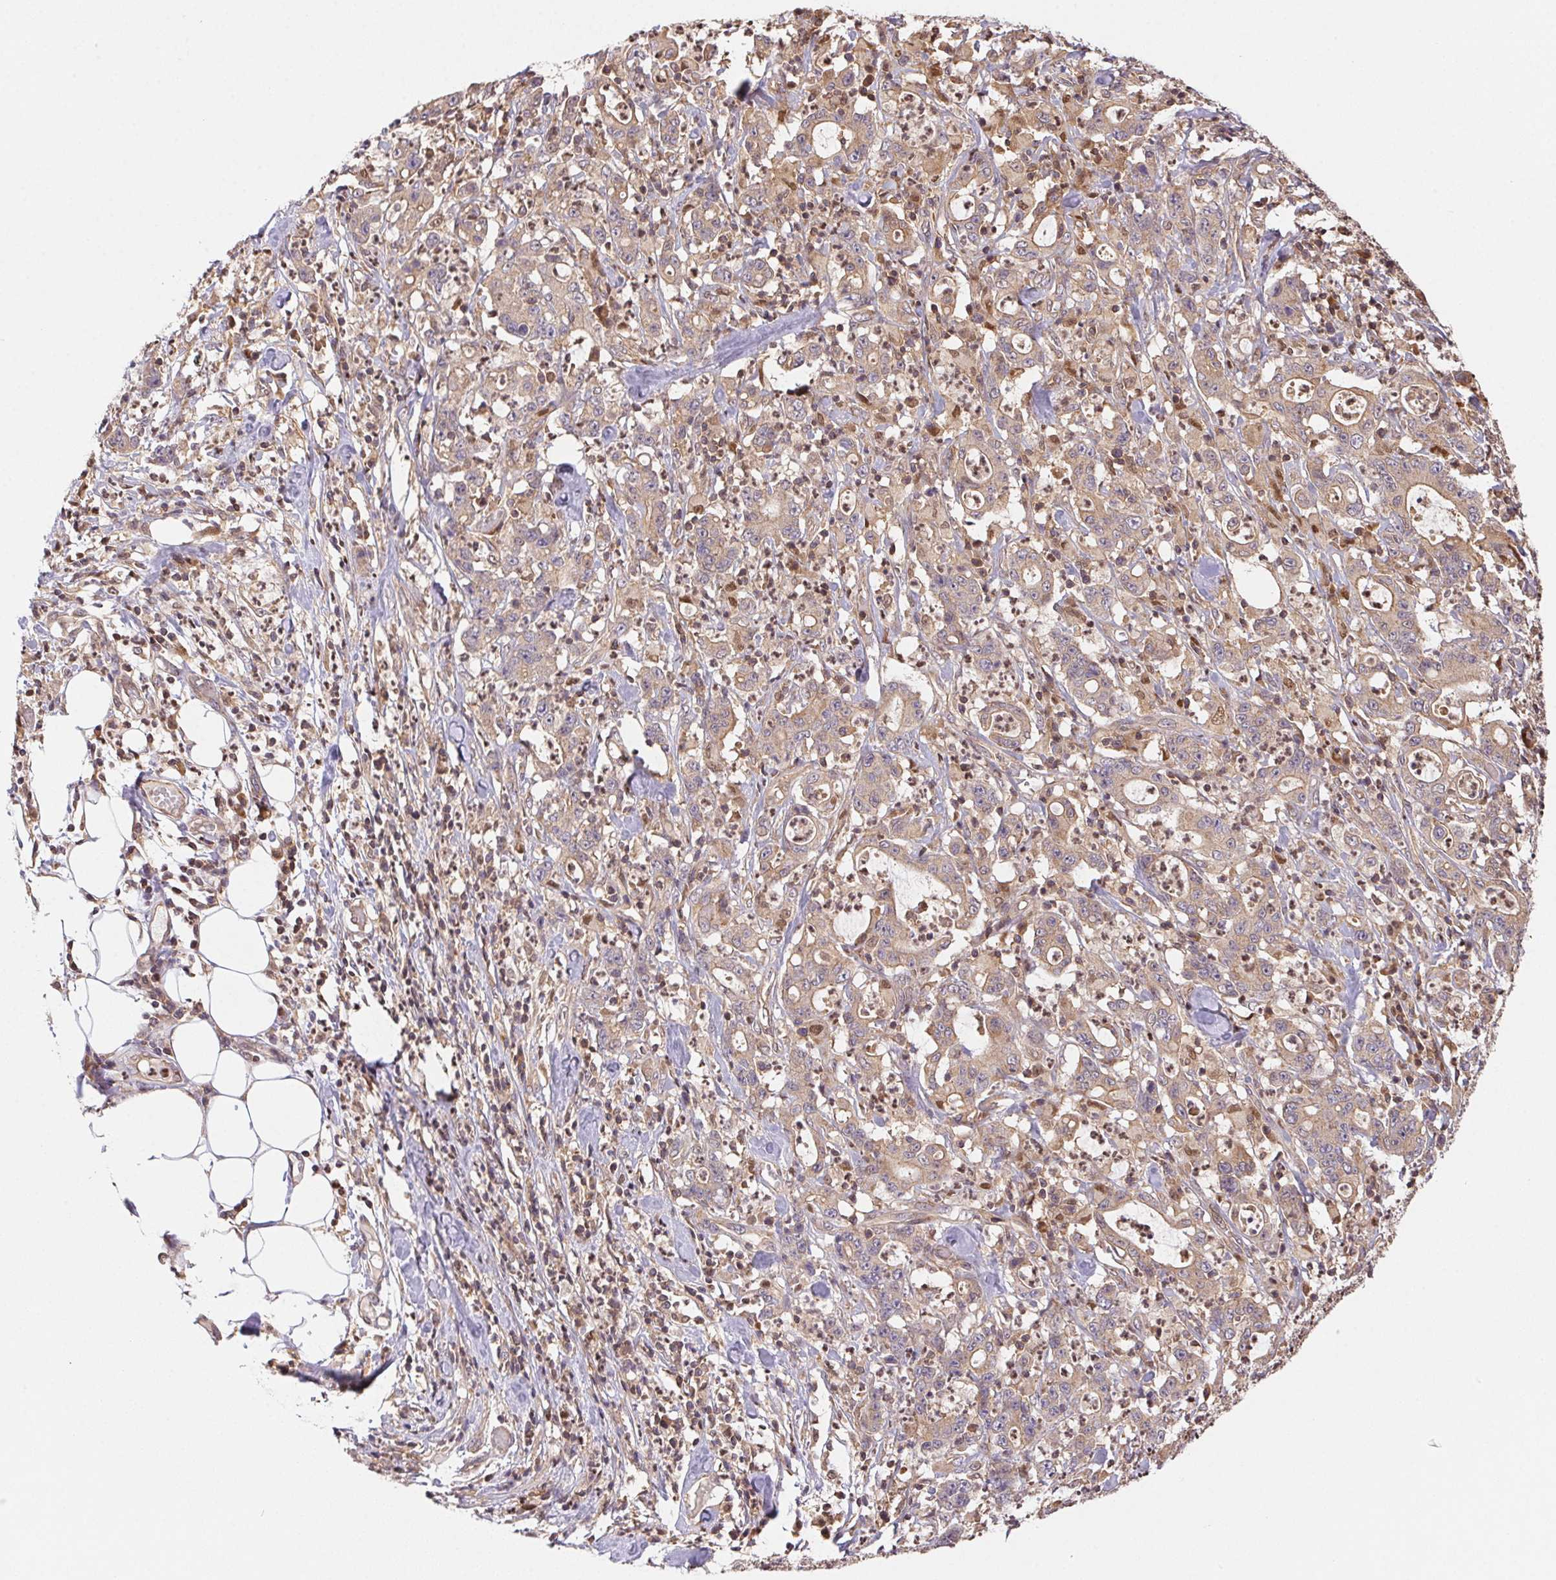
{"staining": {"intensity": "weak", "quantity": ">75%", "location": "cytoplasmic/membranous"}, "tissue": "stomach cancer", "cell_type": "Tumor cells", "image_type": "cancer", "snomed": [{"axis": "morphology", "description": "Adenocarcinoma, NOS"}, {"axis": "topography", "description": "Stomach, upper"}], "caption": "Immunohistochemistry (IHC) image of neoplastic tissue: human stomach cancer stained using IHC demonstrates low levels of weak protein expression localized specifically in the cytoplasmic/membranous of tumor cells, appearing as a cytoplasmic/membranous brown color.", "gene": "MEX3D", "patient": {"sex": "male", "age": 68}}